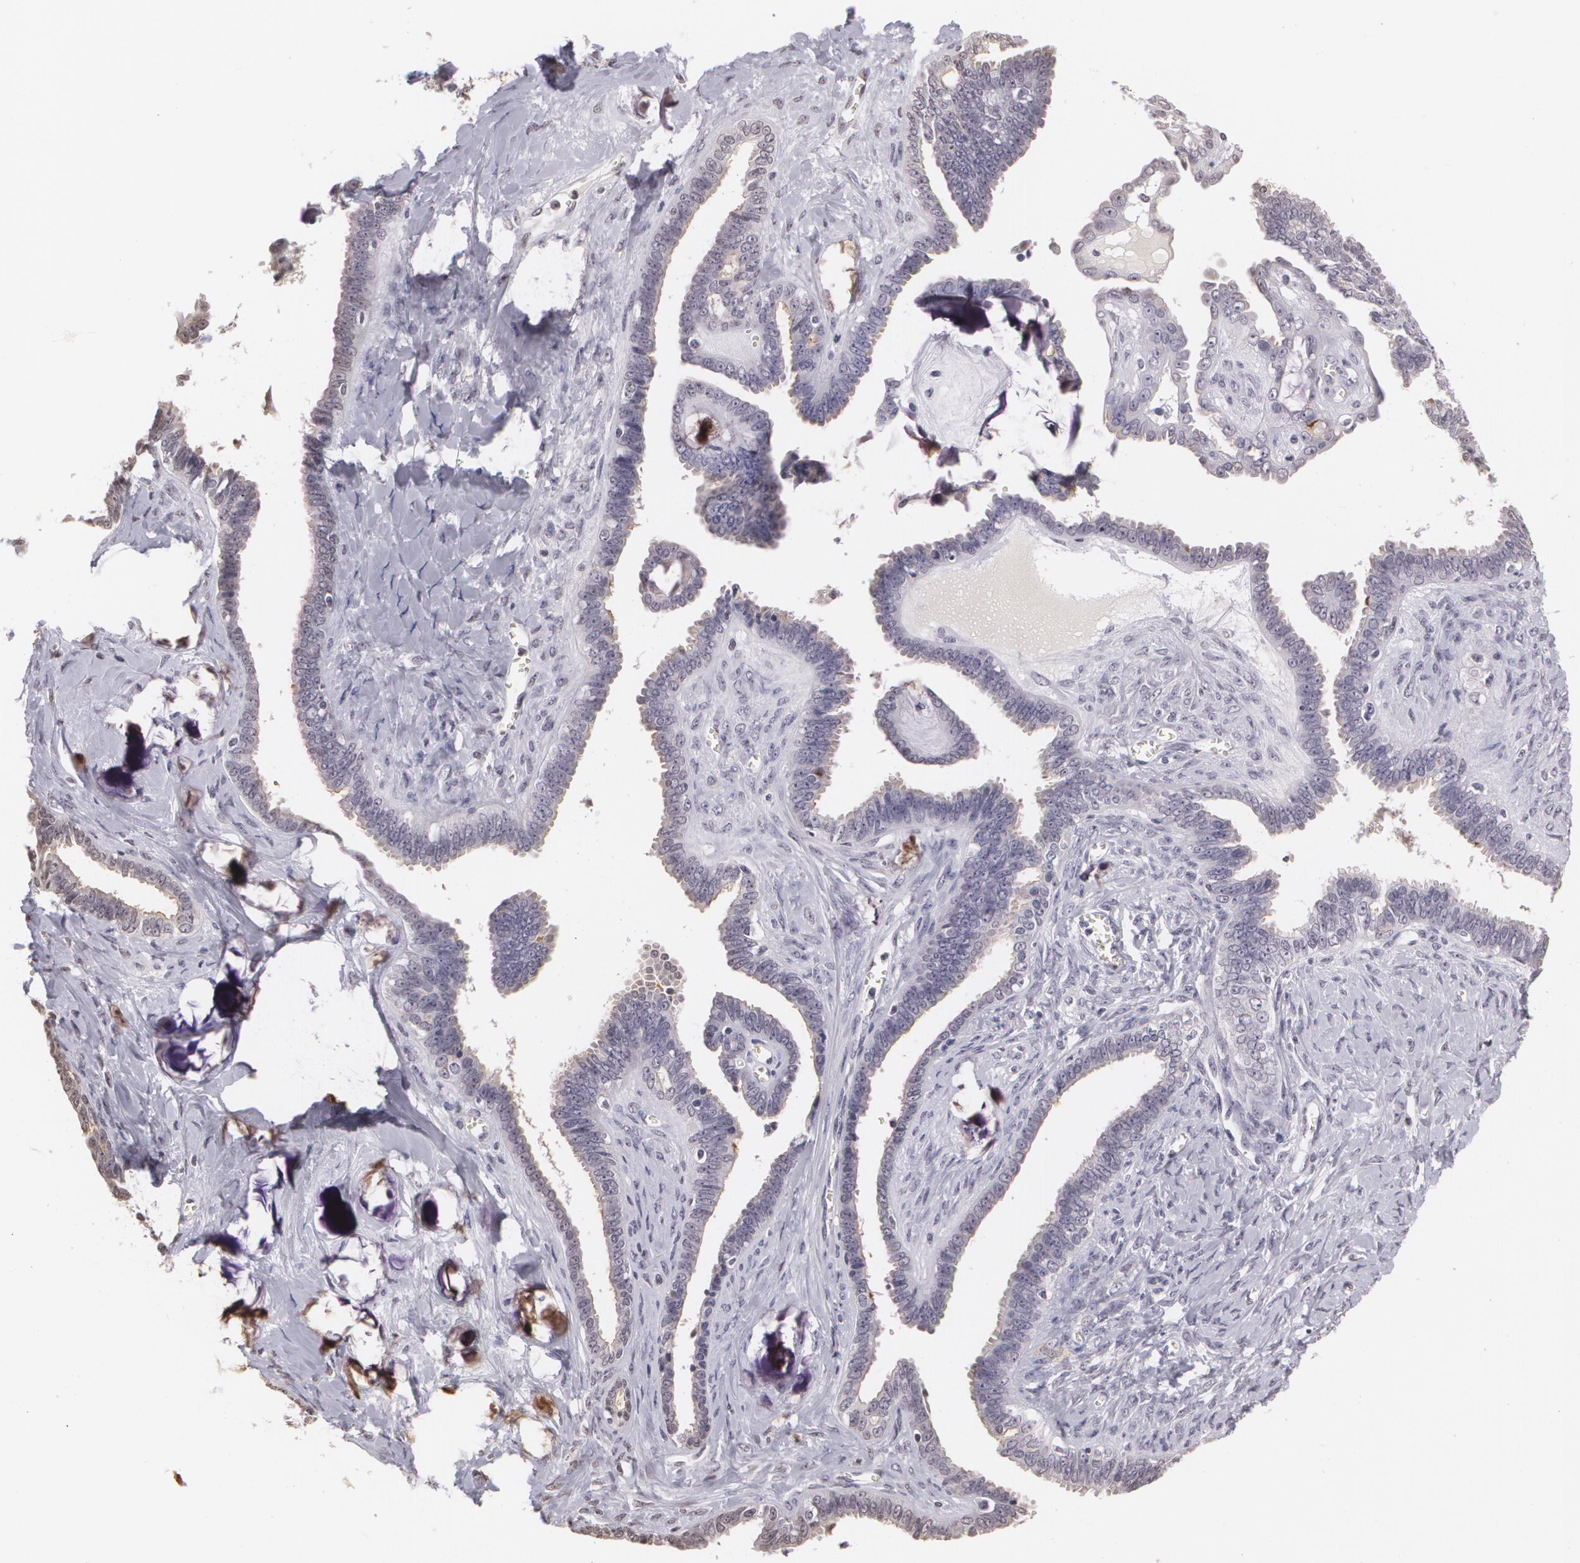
{"staining": {"intensity": "negative", "quantity": "none", "location": "none"}, "tissue": "ovarian cancer", "cell_type": "Tumor cells", "image_type": "cancer", "snomed": [{"axis": "morphology", "description": "Cystadenocarcinoma, serous, NOS"}, {"axis": "topography", "description": "Ovary"}], "caption": "High magnification brightfield microscopy of ovarian serous cystadenocarcinoma stained with DAB (brown) and counterstained with hematoxylin (blue): tumor cells show no significant expression.", "gene": "MUC1", "patient": {"sex": "female", "age": 71}}